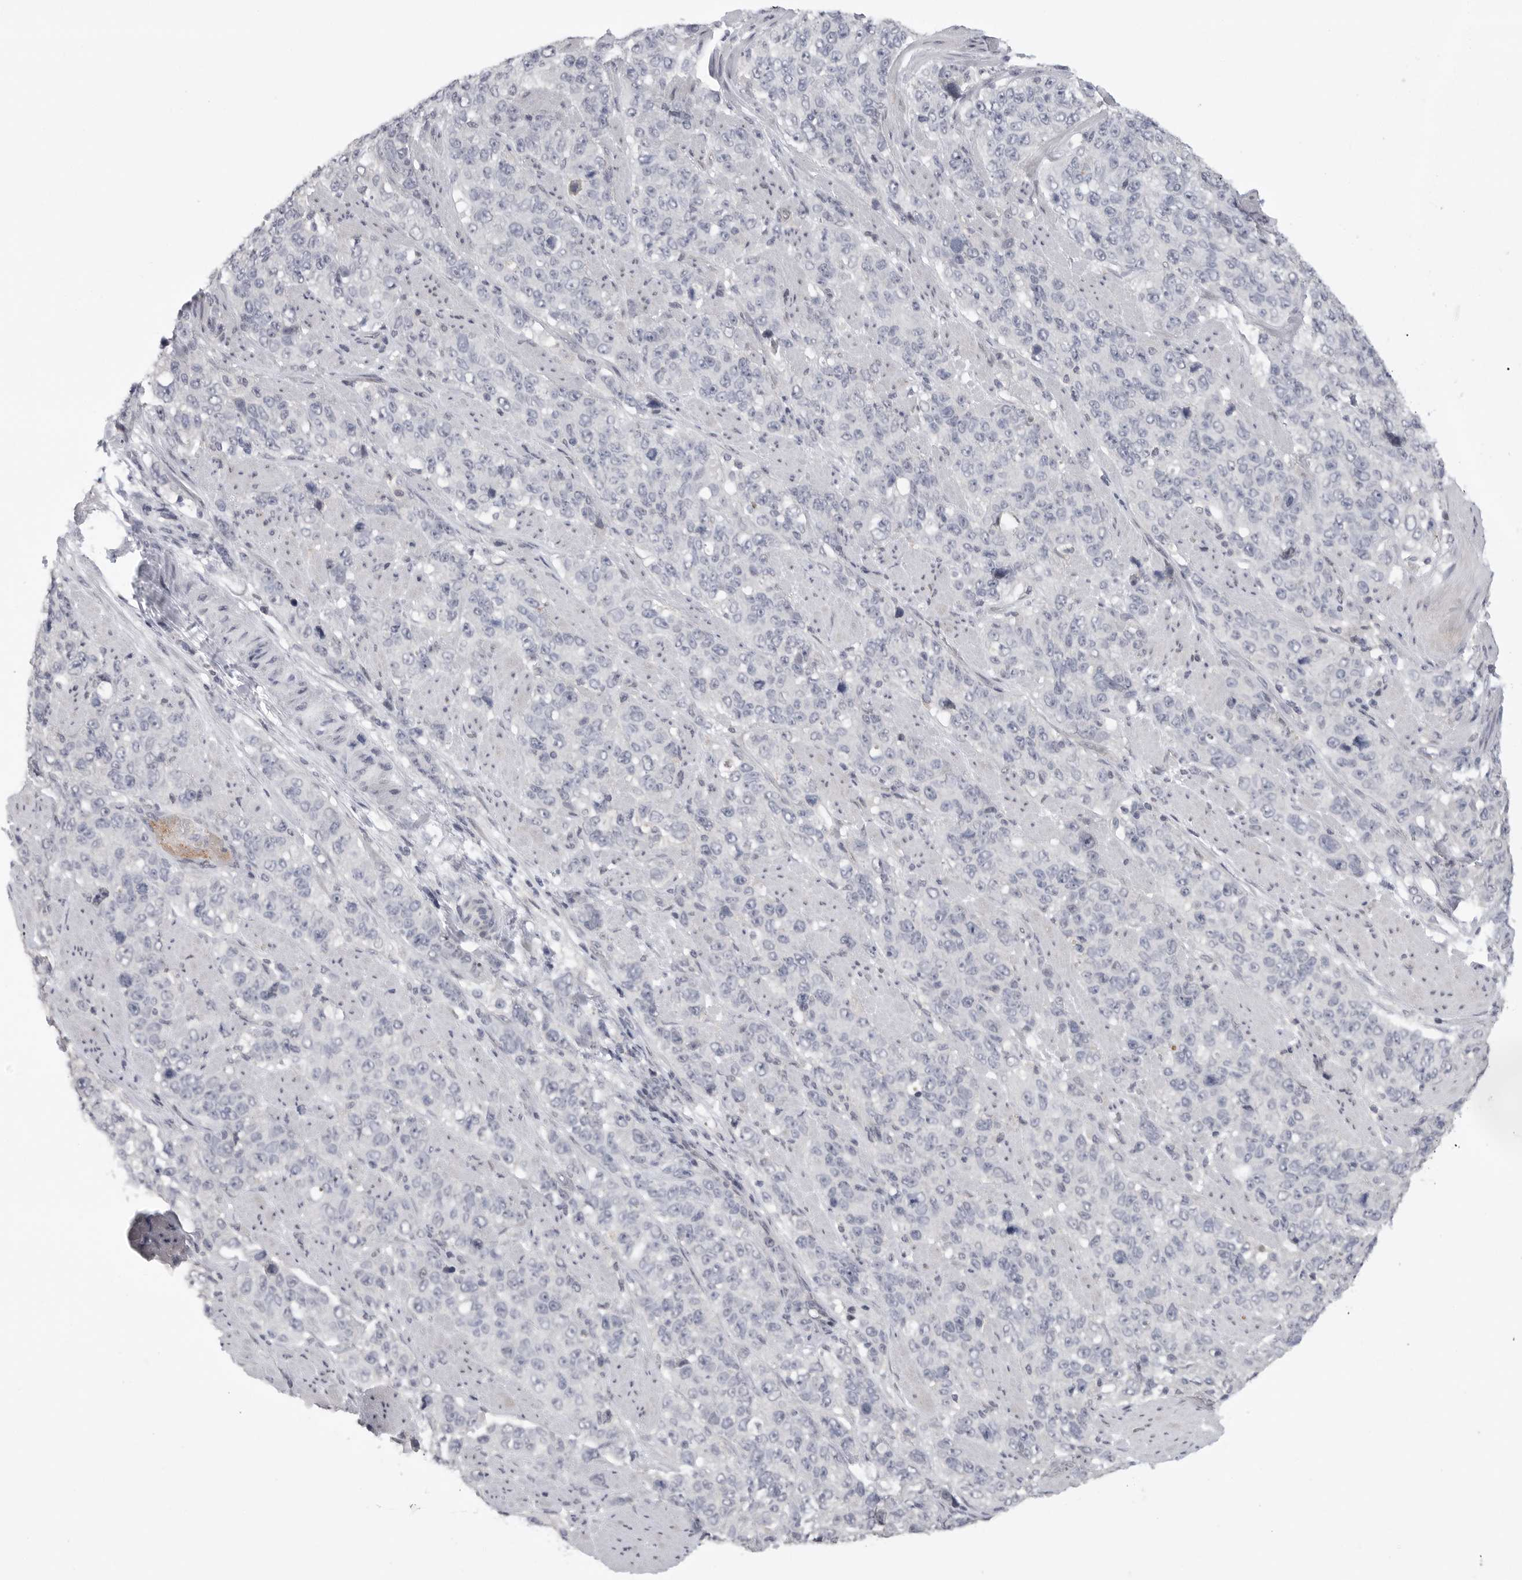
{"staining": {"intensity": "negative", "quantity": "none", "location": "none"}, "tissue": "stomach cancer", "cell_type": "Tumor cells", "image_type": "cancer", "snomed": [{"axis": "morphology", "description": "Adenocarcinoma, NOS"}, {"axis": "topography", "description": "Stomach"}], "caption": "DAB (3,3'-diaminobenzidine) immunohistochemical staining of stomach adenocarcinoma reveals no significant expression in tumor cells. (Brightfield microscopy of DAB immunohistochemistry (IHC) at high magnification).", "gene": "FBXO43", "patient": {"sex": "male", "age": 48}}